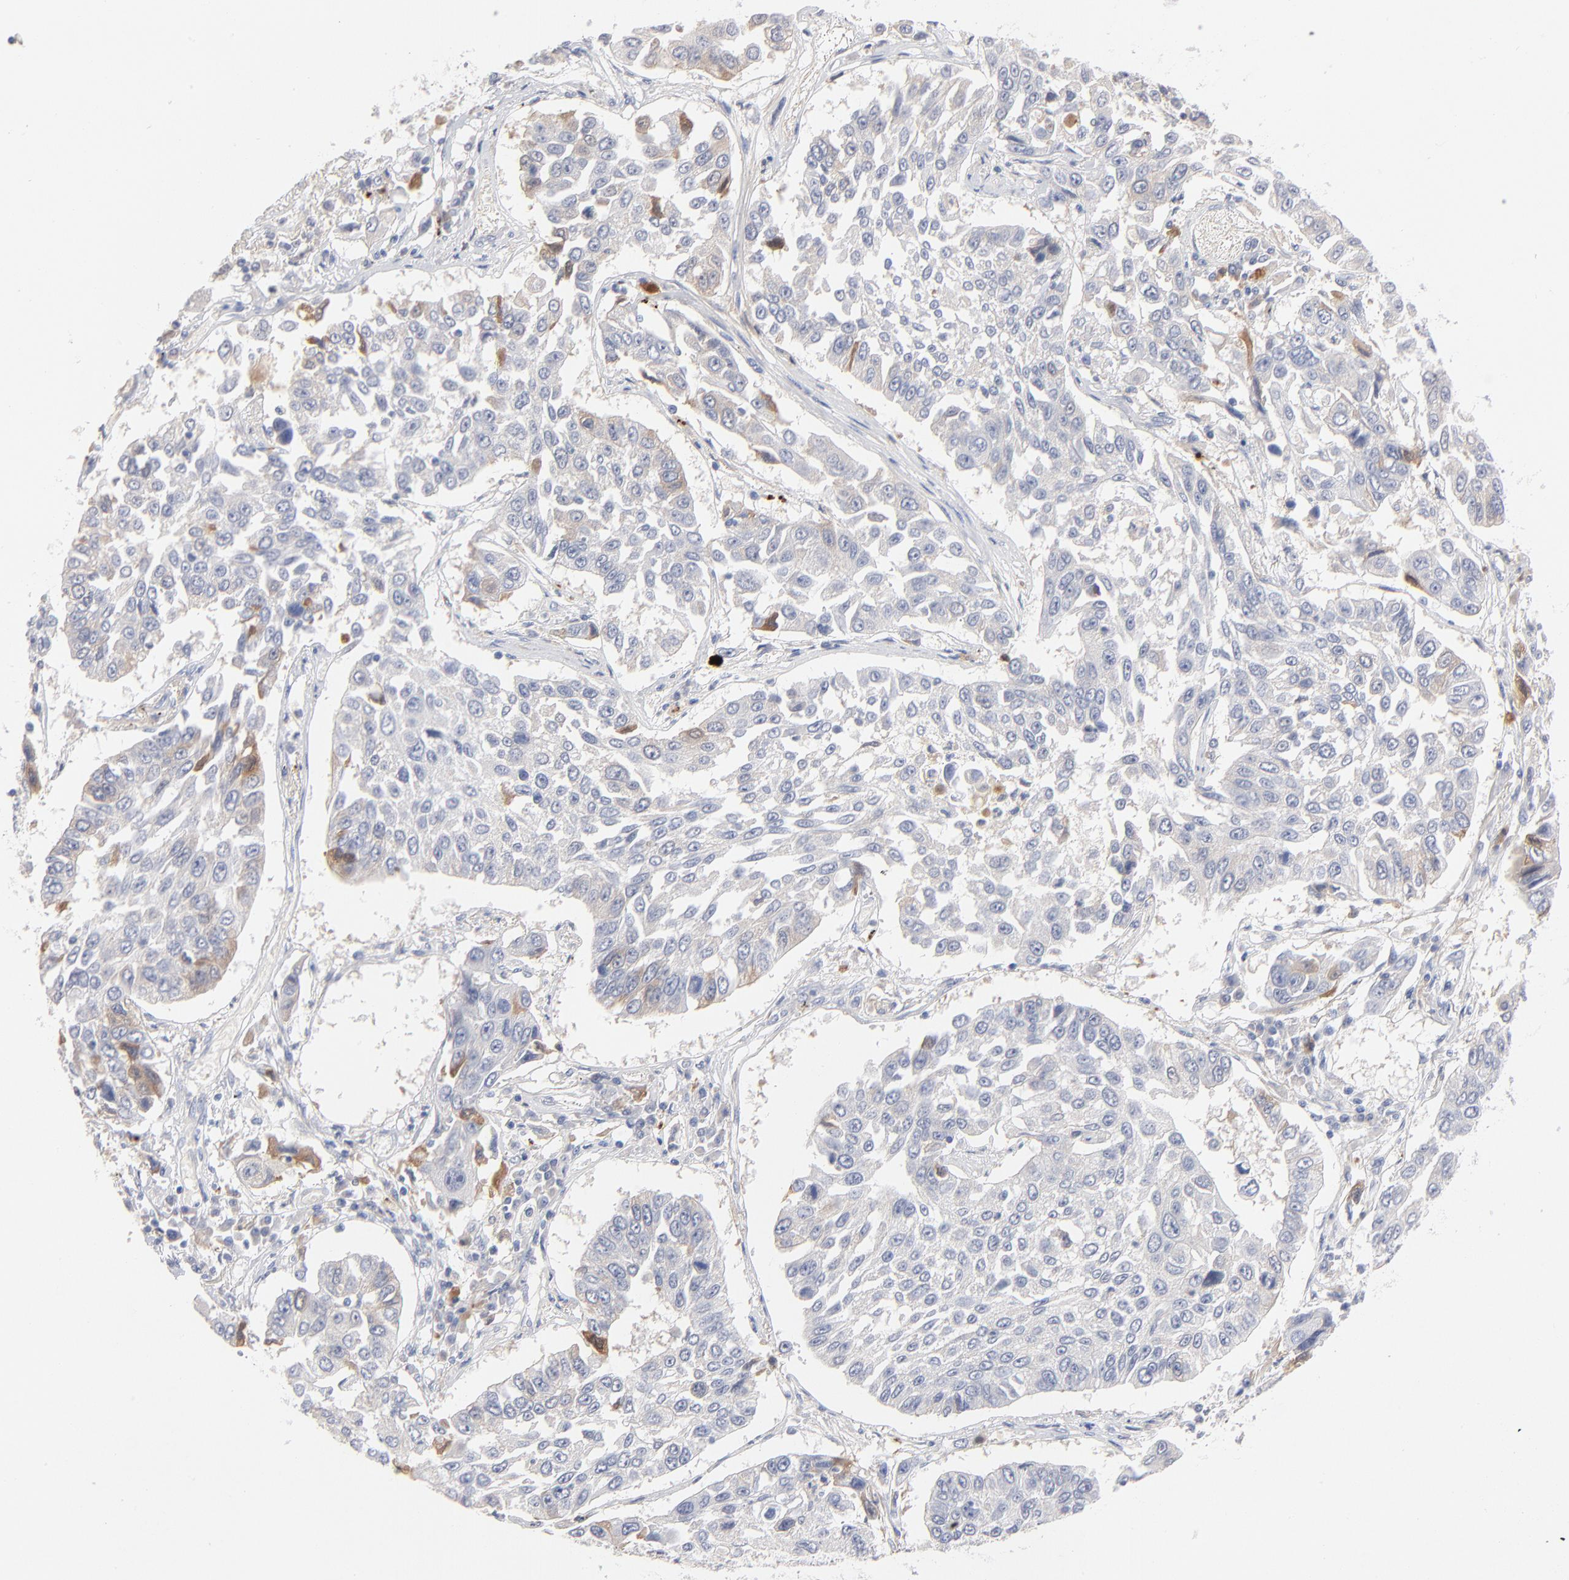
{"staining": {"intensity": "moderate", "quantity": "<25%", "location": "cytoplasmic/membranous"}, "tissue": "lung cancer", "cell_type": "Tumor cells", "image_type": "cancer", "snomed": [{"axis": "morphology", "description": "Squamous cell carcinoma, NOS"}, {"axis": "topography", "description": "Lung"}], "caption": "Immunohistochemistry (DAB (3,3'-diaminobenzidine)) staining of squamous cell carcinoma (lung) displays moderate cytoplasmic/membranous protein expression in approximately <25% of tumor cells.", "gene": "F12", "patient": {"sex": "male", "age": 71}}